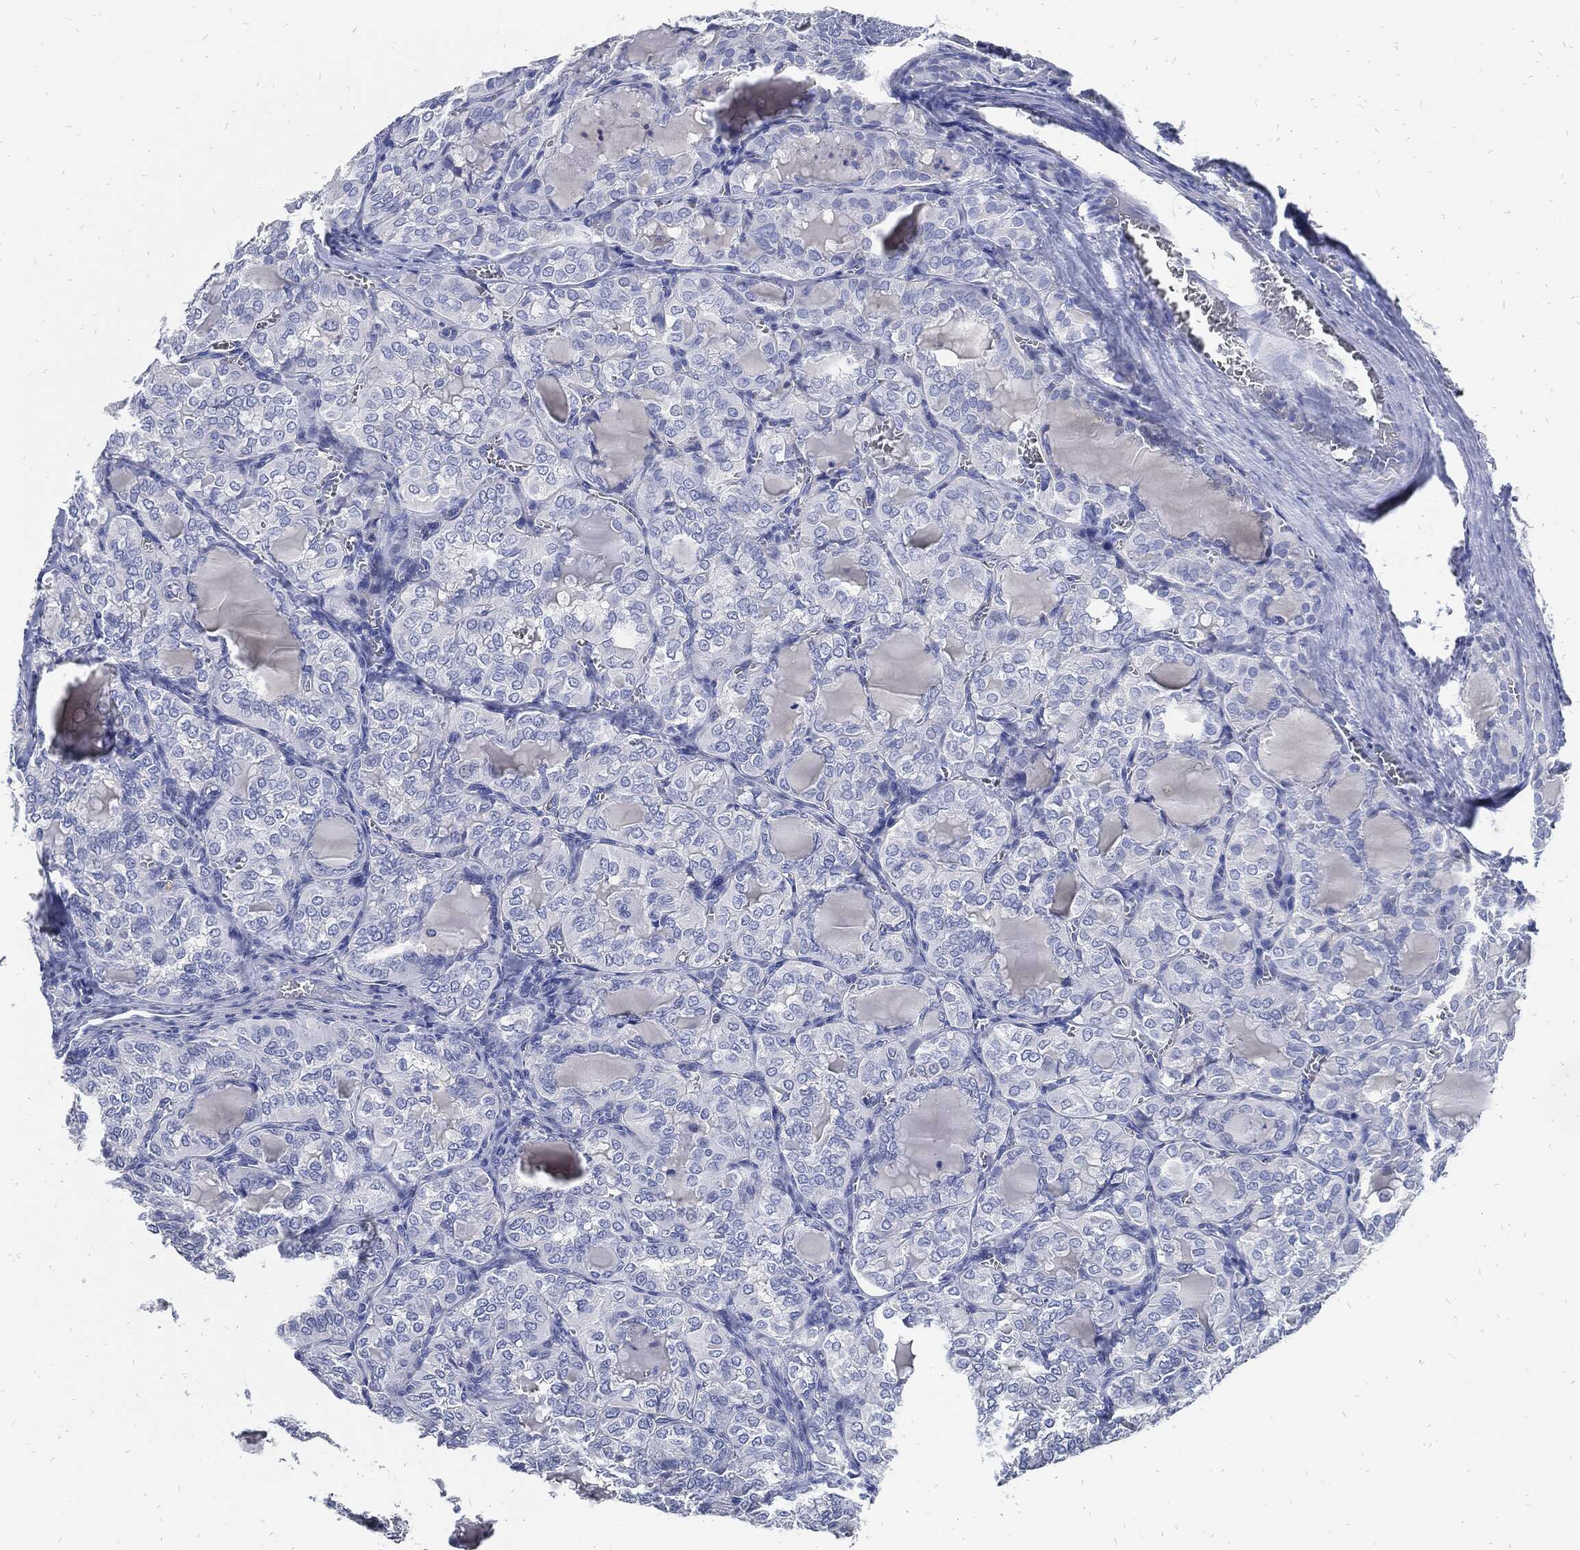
{"staining": {"intensity": "negative", "quantity": "none", "location": "none"}, "tissue": "thyroid cancer", "cell_type": "Tumor cells", "image_type": "cancer", "snomed": [{"axis": "morphology", "description": "Papillary adenocarcinoma, NOS"}, {"axis": "topography", "description": "Thyroid gland"}], "caption": "A histopathology image of thyroid cancer stained for a protein shows no brown staining in tumor cells.", "gene": "FABP4", "patient": {"sex": "female", "age": 41}}